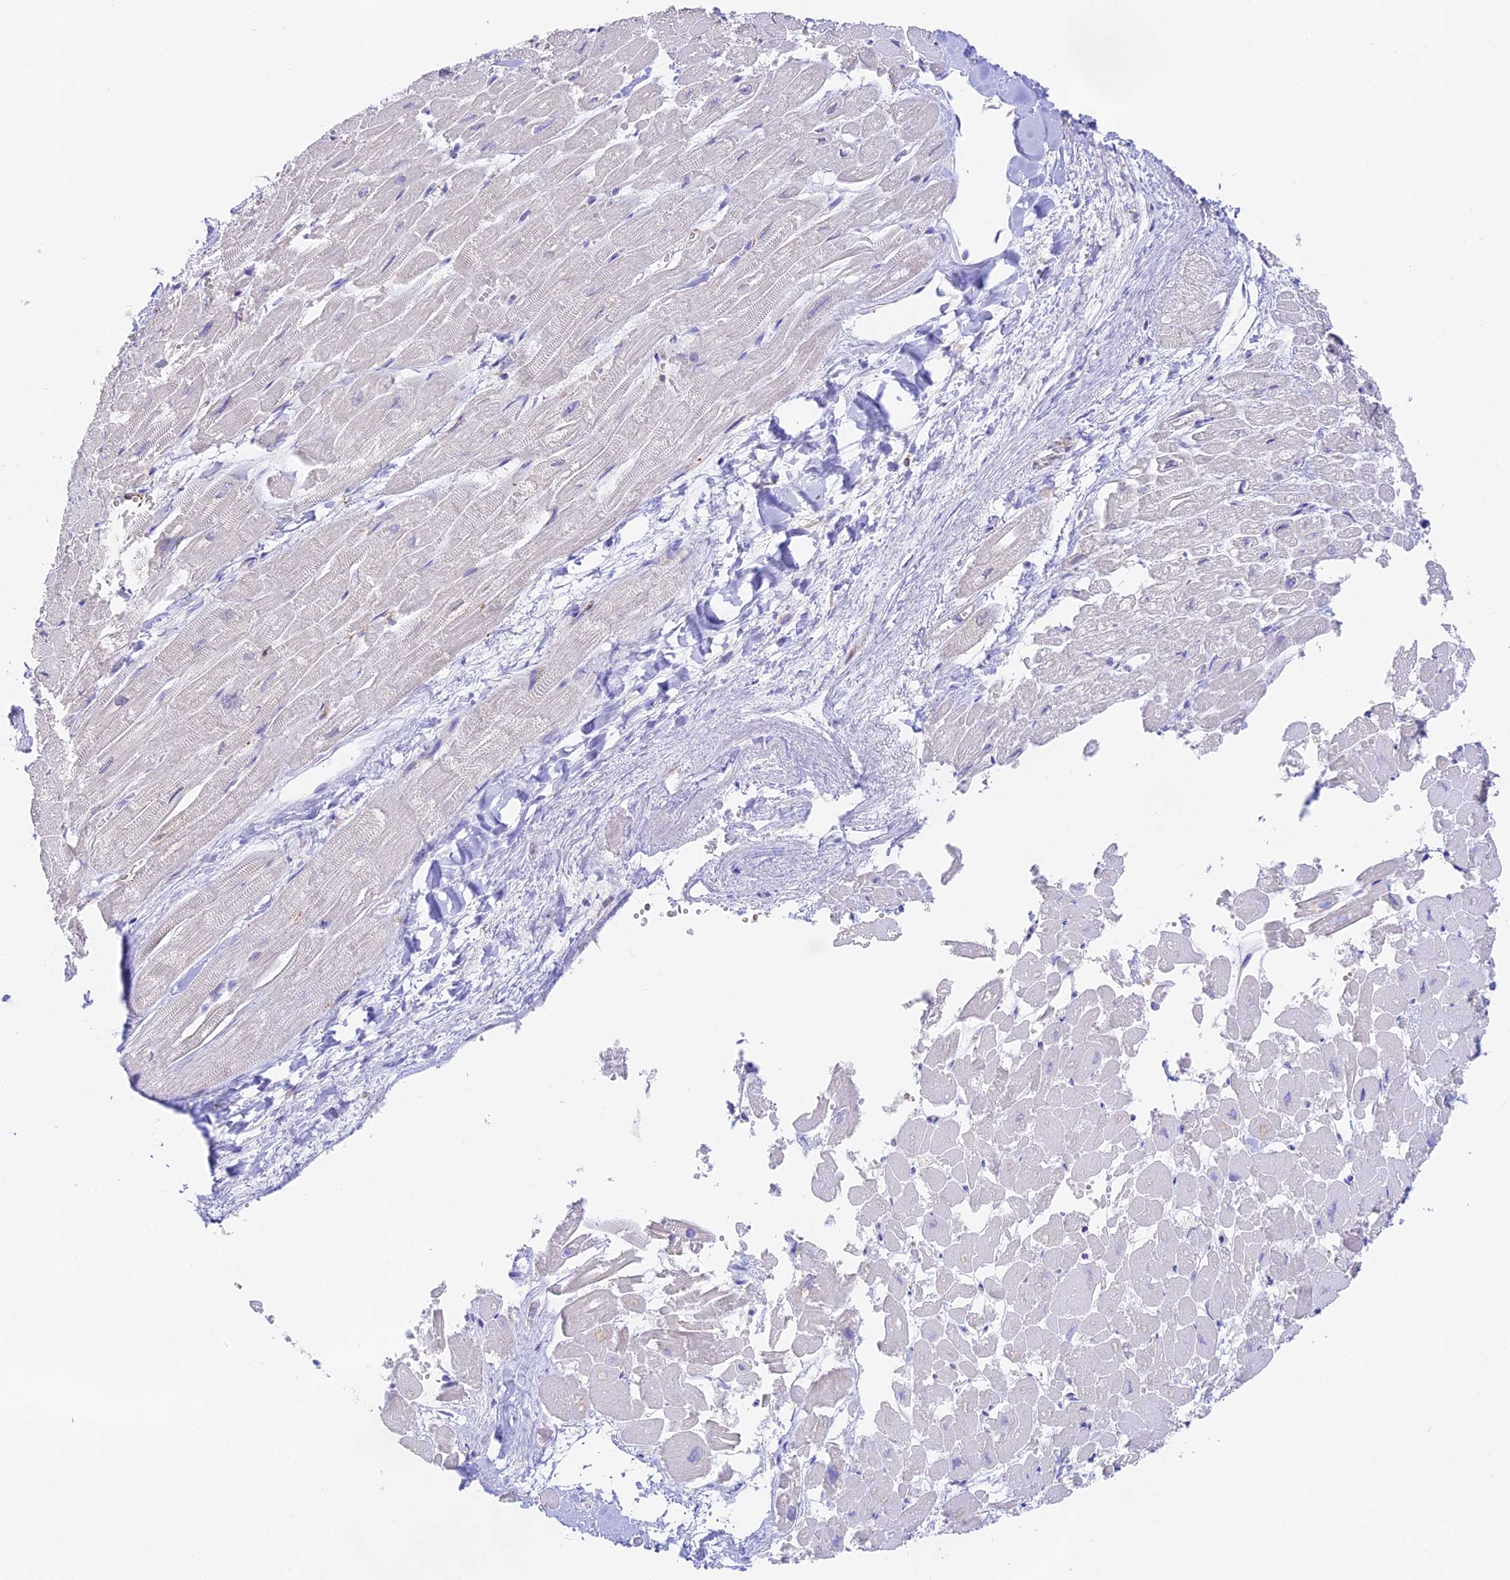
{"staining": {"intensity": "negative", "quantity": "none", "location": "none"}, "tissue": "heart muscle", "cell_type": "Cardiomyocytes", "image_type": "normal", "snomed": [{"axis": "morphology", "description": "Normal tissue, NOS"}, {"axis": "topography", "description": "Heart"}], "caption": "DAB (3,3'-diaminobenzidine) immunohistochemical staining of benign heart muscle reveals no significant staining in cardiomyocytes. (DAB IHC with hematoxylin counter stain).", "gene": "DENND1C", "patient": {"sex": "male", "age": 54}}